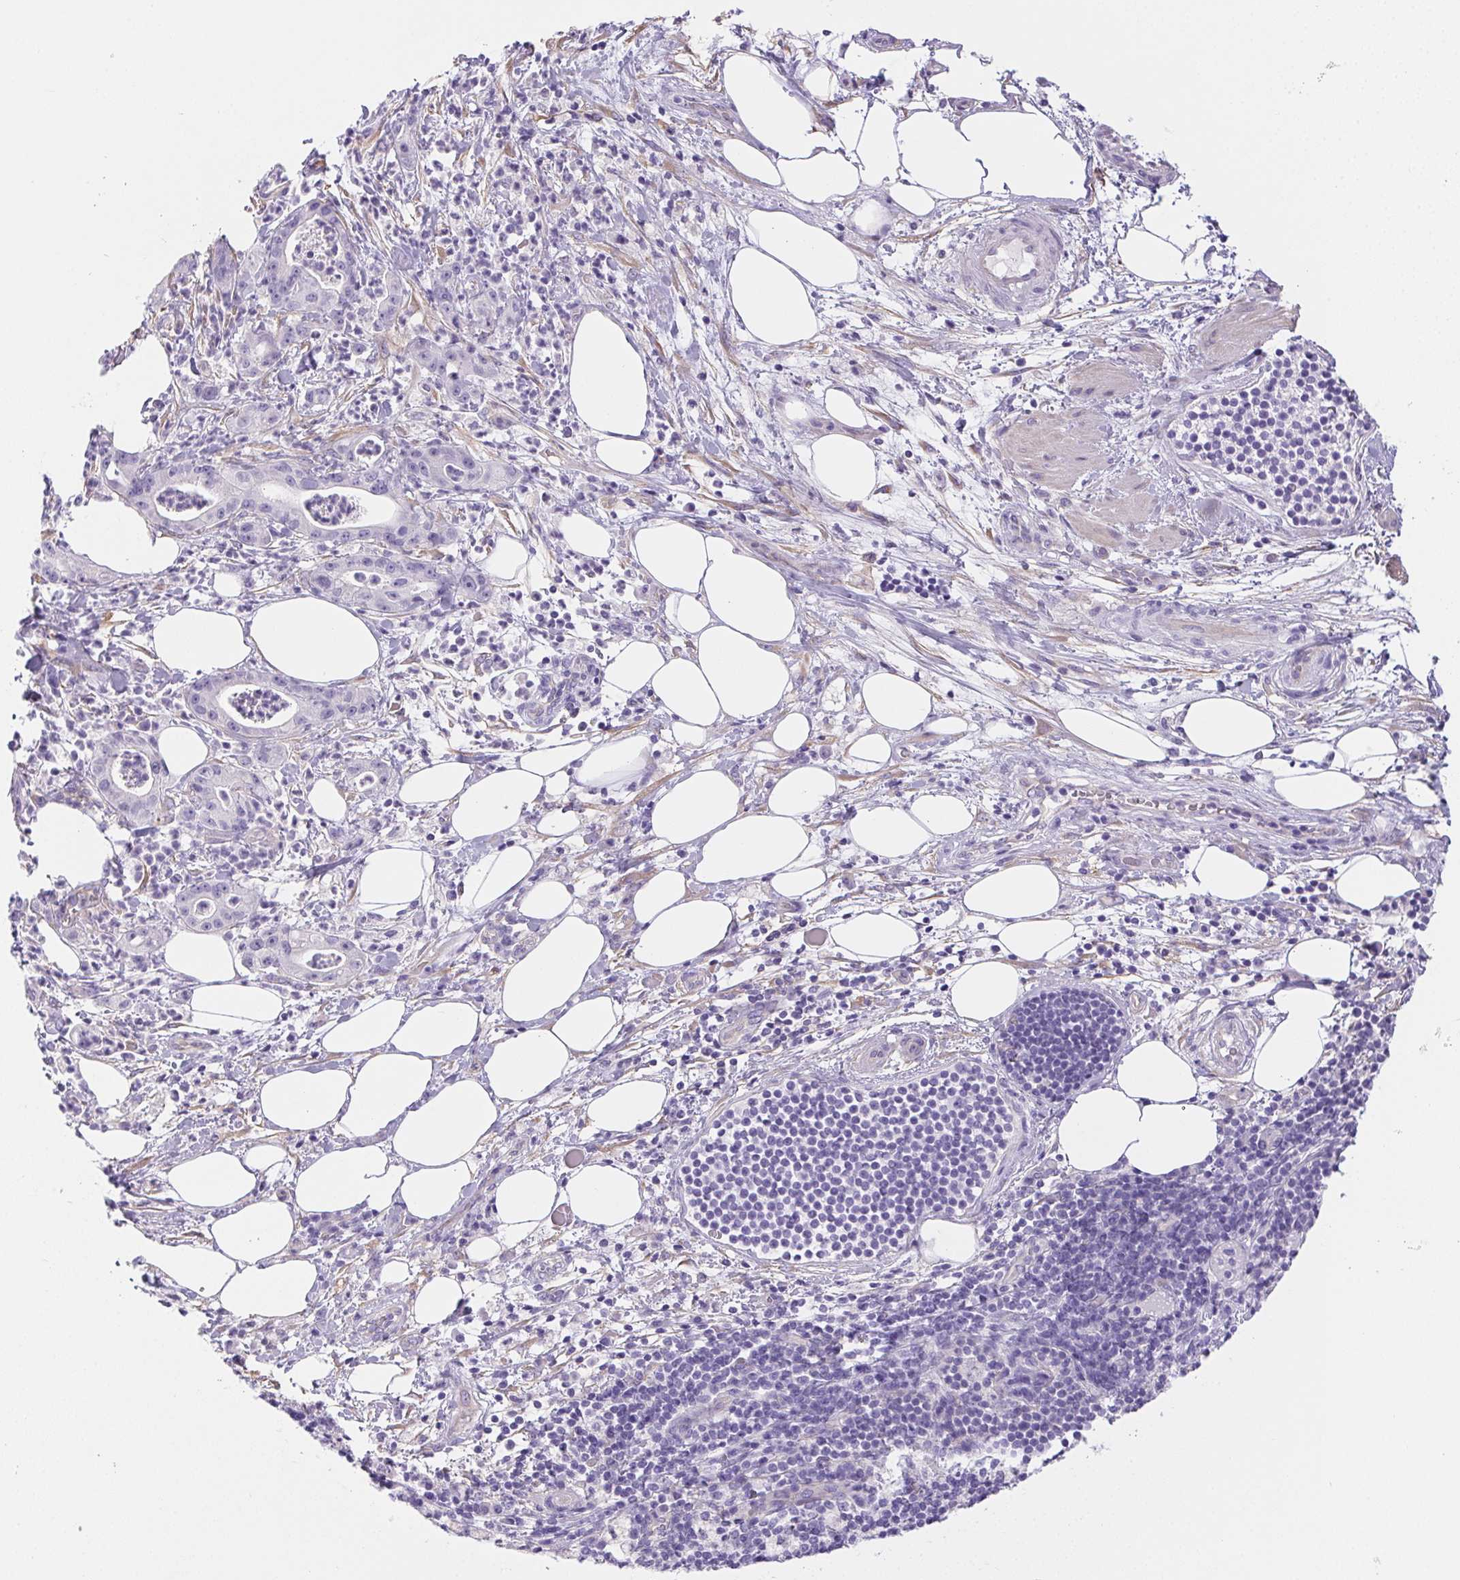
{"staining": {"intensity": "negative", "quantity": "none", "location": "none"}, "tissue": "pancreatic cancer", "cell_type": "Tumor cells", "image_type": "cancer", "snomed": [{"axis": "morphology", "description": "Adenocarcinoma, NOS"}, {"axis": "topography", "description": "Pancreas"}], "caption": "Immunohistochemistry of adenocarcinoma (pancreatic) reveals no positivity in tumor cells. (IHC, brightfield microscopy, high magnification).", "gene": "PNLIP", "patient": {"sex": "male", "age": 71}}